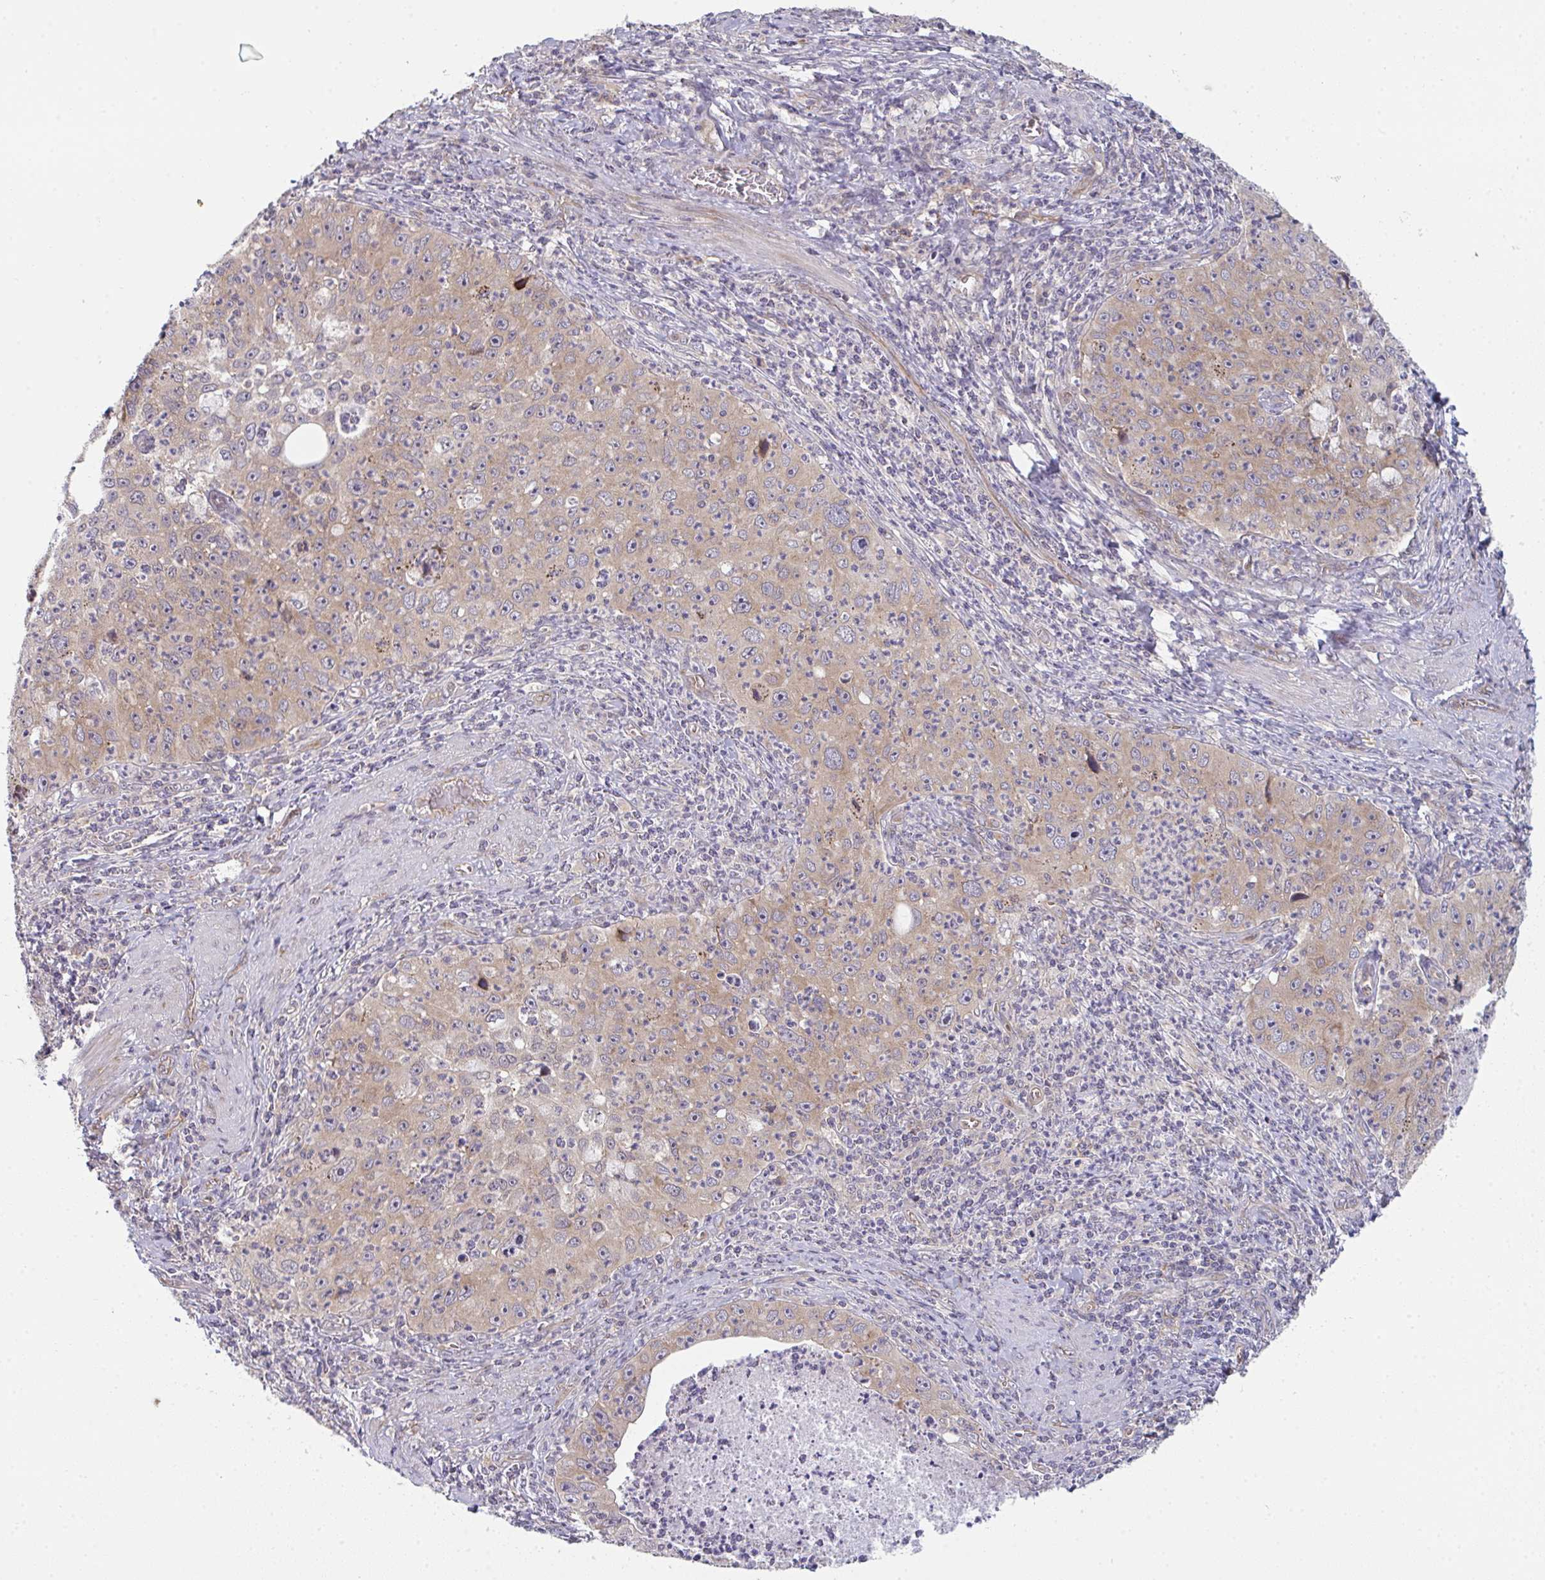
{"staining": {"intensity": "weak", "quantity": ">75%", "location": "cytoplasmic/membranous"}, "tissue": "cervical cancer", "cell_type": "Tumor cells", "image_type": "cancer", "snomed": [{"axis": "morphology", "description": "Squamous cell carcinoma, NOS"}, {"axis": "topography", "description": "Cervix"}], "caption": "Squamous cell carcinoma (cervical) stained for a protein (brown) reveals weak cytoplasmic/membranous positive staining in about >75% of tumor cells.", "gene": "CASP9", "patient": {"sex": "female", "age": 30}}